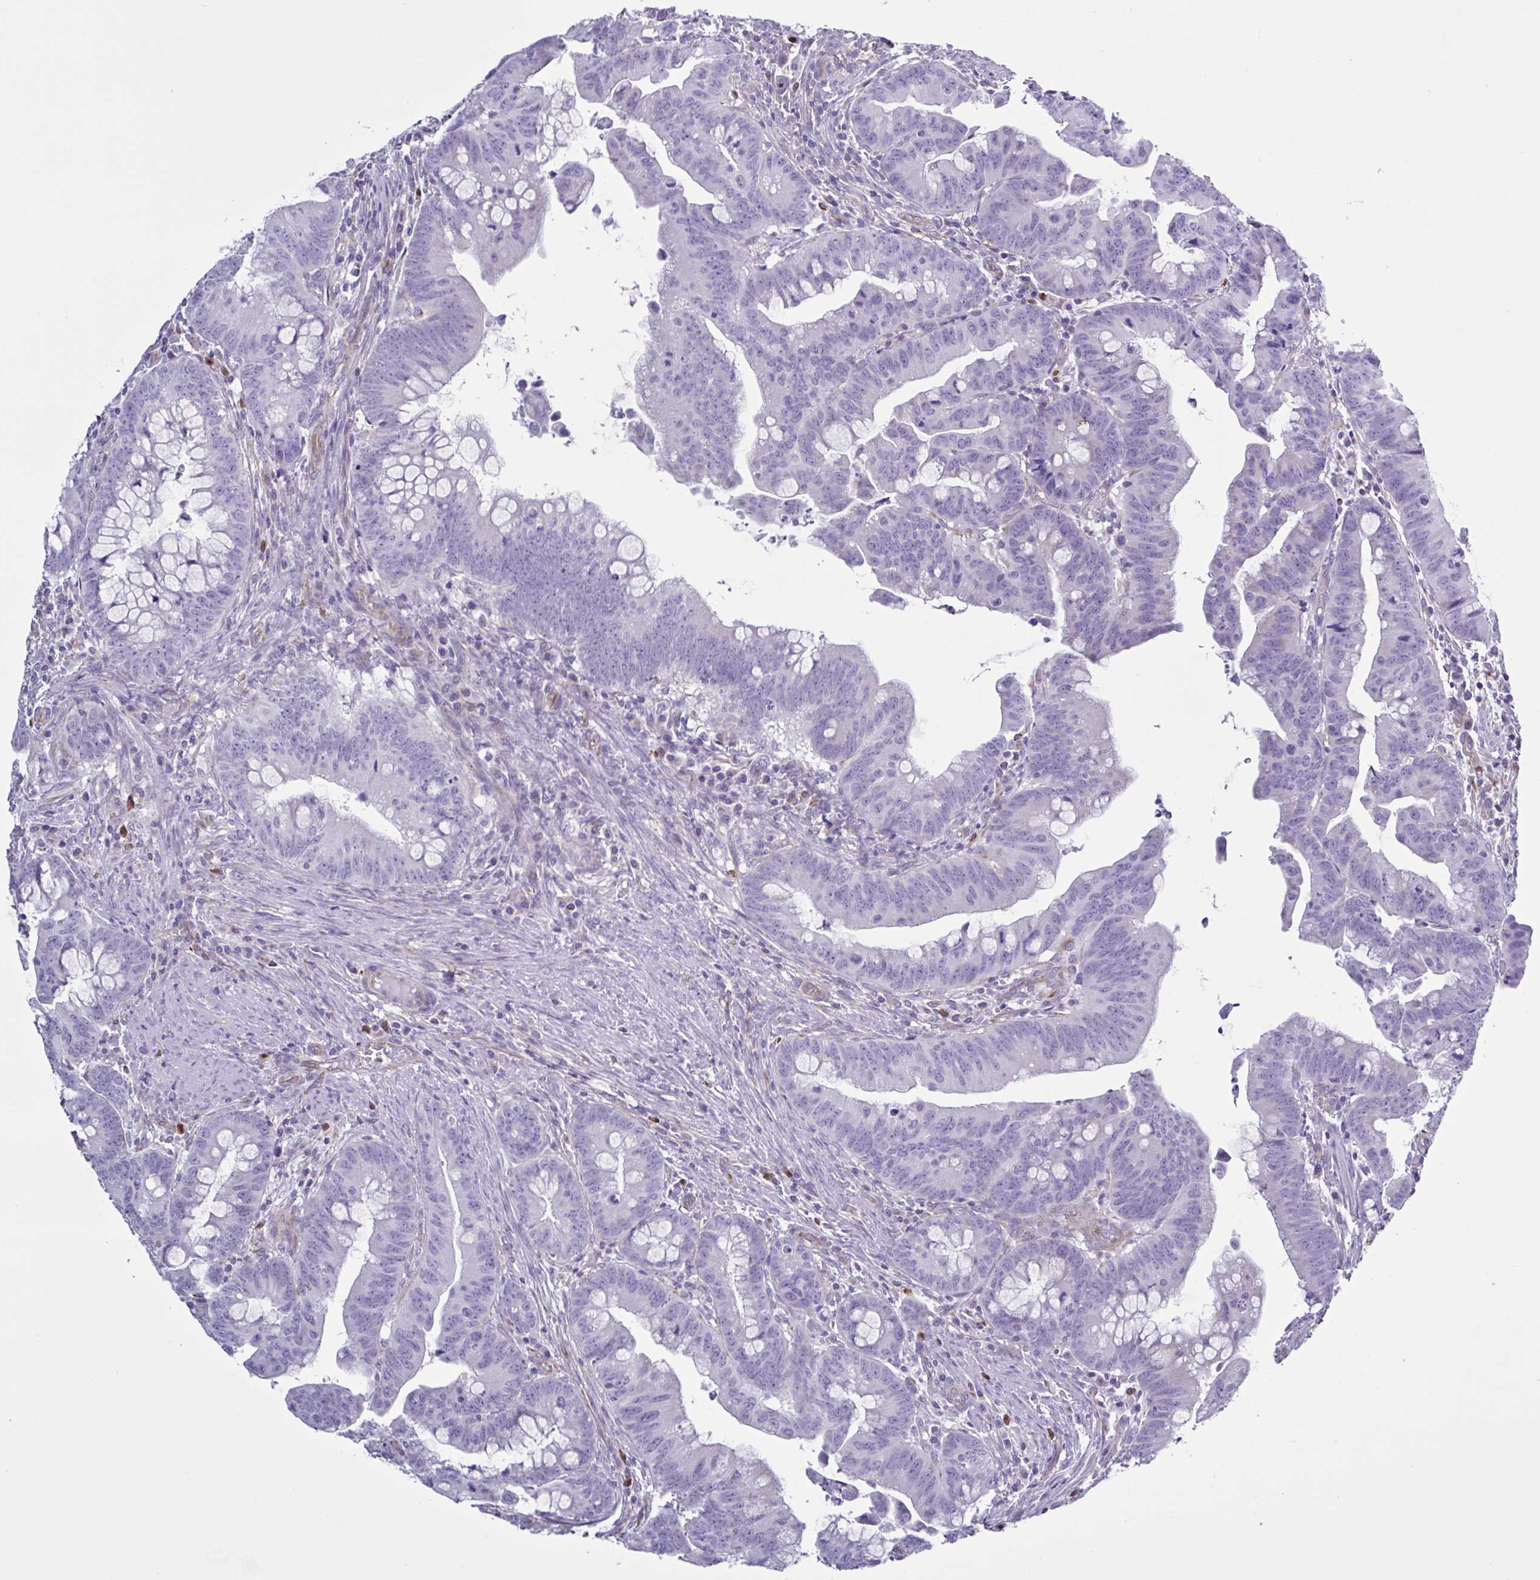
{"staining": {"intensity": "negative", "quantity": "none", "location": "none"}, "tissue": "colorectal cancer", "cell_type": "Tumor cells", "image_type": "cancer", "snomed": [{"axis": "morphology", "description": "Adenocarcinoma, NOS"}, {"axis": "topography", "description": "Colon"}], "caption": "Colorectal cancer was stained to show a protein in brown. There is no significant positivity in tumor cells. (Immunohistochemistry, brightfield microscopy, high magnification).", "gene": "TMEM86B", "patient": {"sex": "male", "age": 62}}